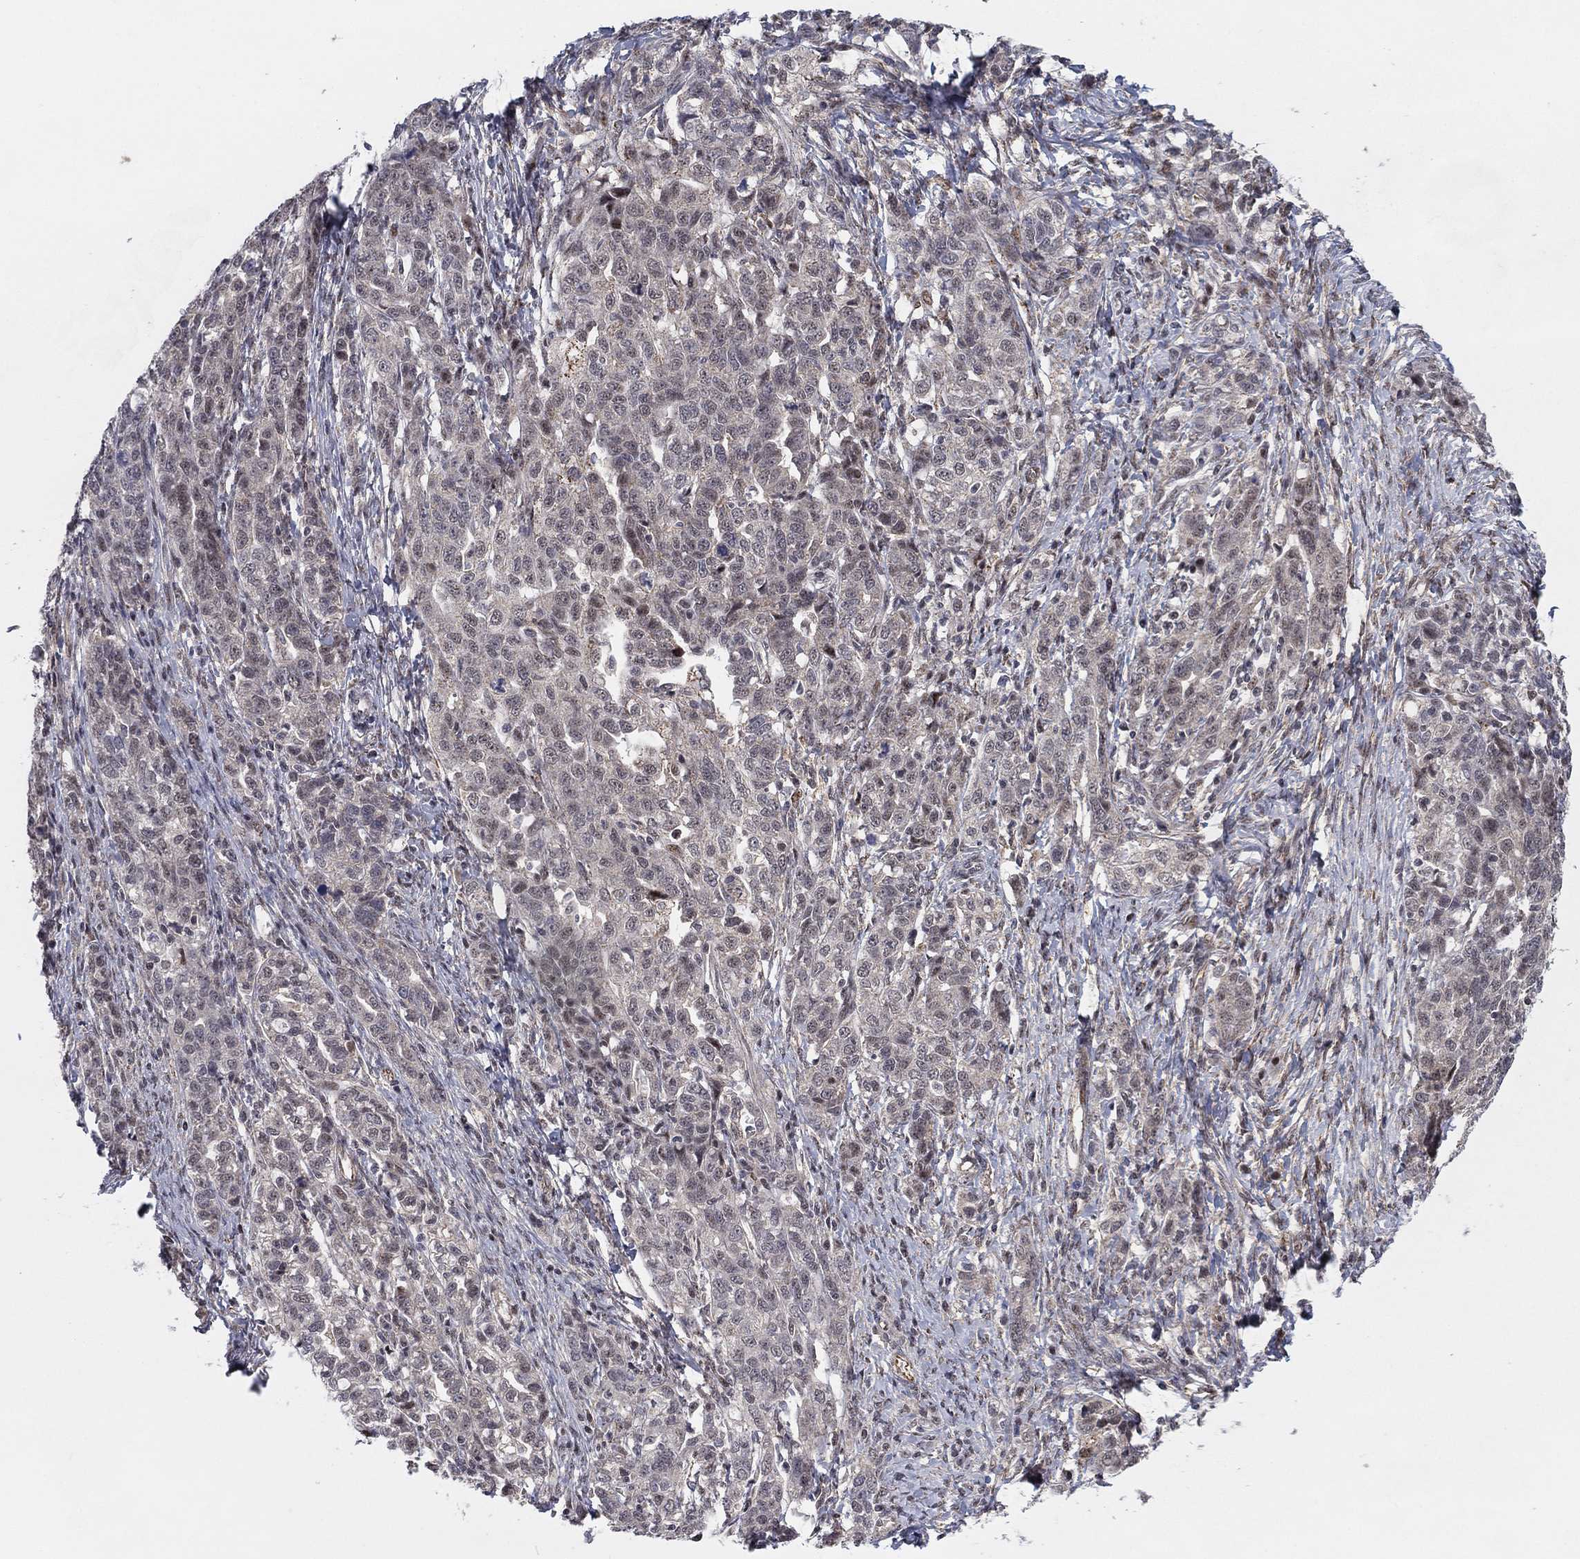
{"staining": {"intensity": "negative", "quantity": "none", "location": "none"}, "tissue": "ovarian cancer", "cell_type": "Tumor cells", "image_type": "cancer", "snomed": [{"axis": "morphology", "description": "Cystadenocarcinoma, serous, NOS"}, {"axis": "topography", "description": "Ovary"}], "caption": "Ovarian cancer stained for a protein using IHC shows no staining tumor cells.", "gene": "ZNF395", "patient": {"sex": "female", "age": 71}}